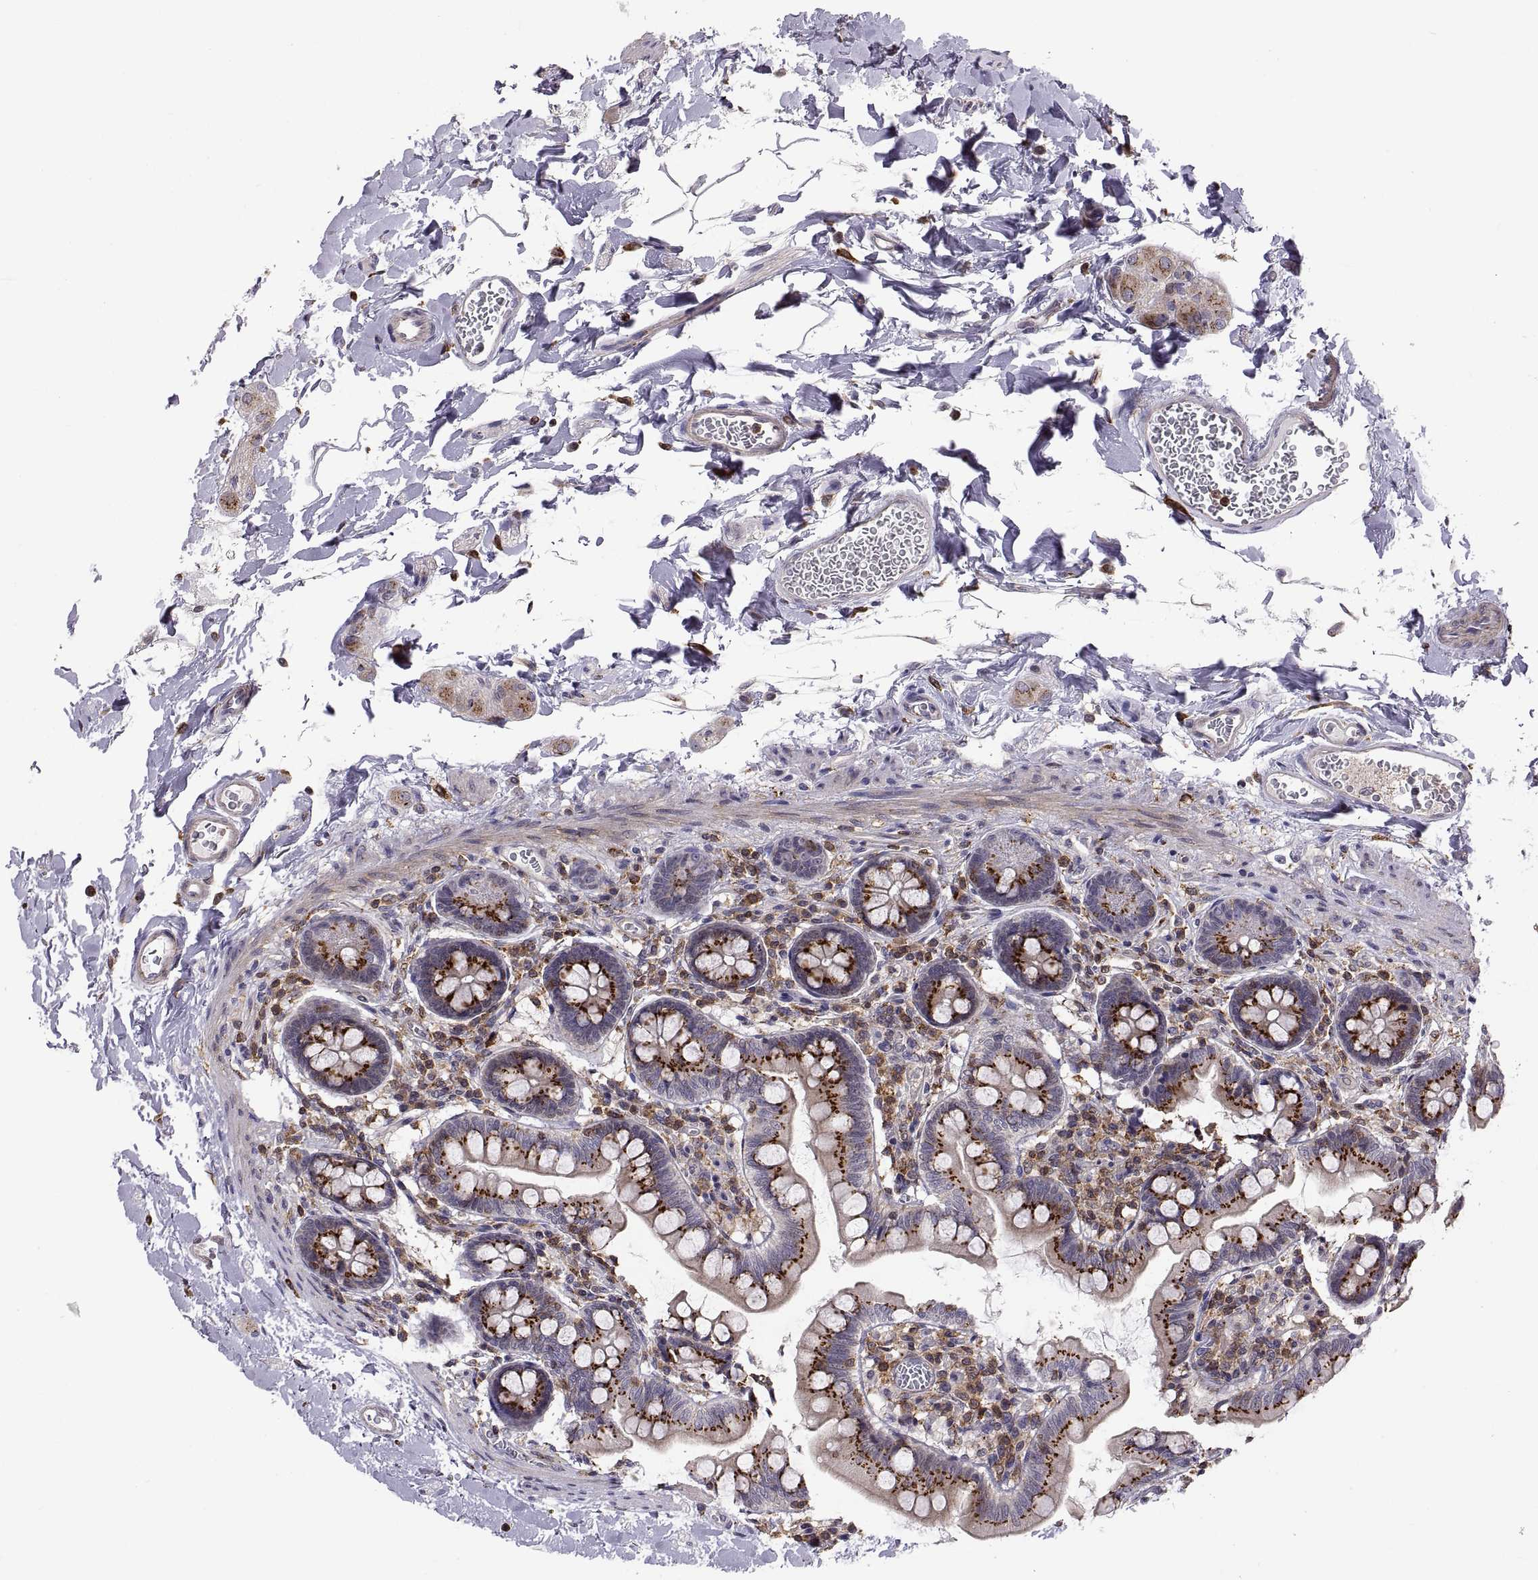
{"staining": {"intensity": "strong", "quantity": ">75%", "location": "cytoplasmic/membranous"}, "tissue": "small intestine", "cell_type": "Glandular cells", "image_type": "normal", "snomed": [{"axis": "morphology", "description": "Normal tissue, NOS"}, {"axis": "topography", "description": "Small intestine"}], "caption": "Strong cytoplasmic/membranous staining for a protein is appreciated in about >75% of glandular cells of benign small intestine using IHC.", "gene": "ACAP1", "patient": {"sex": "female", "age": 56}}